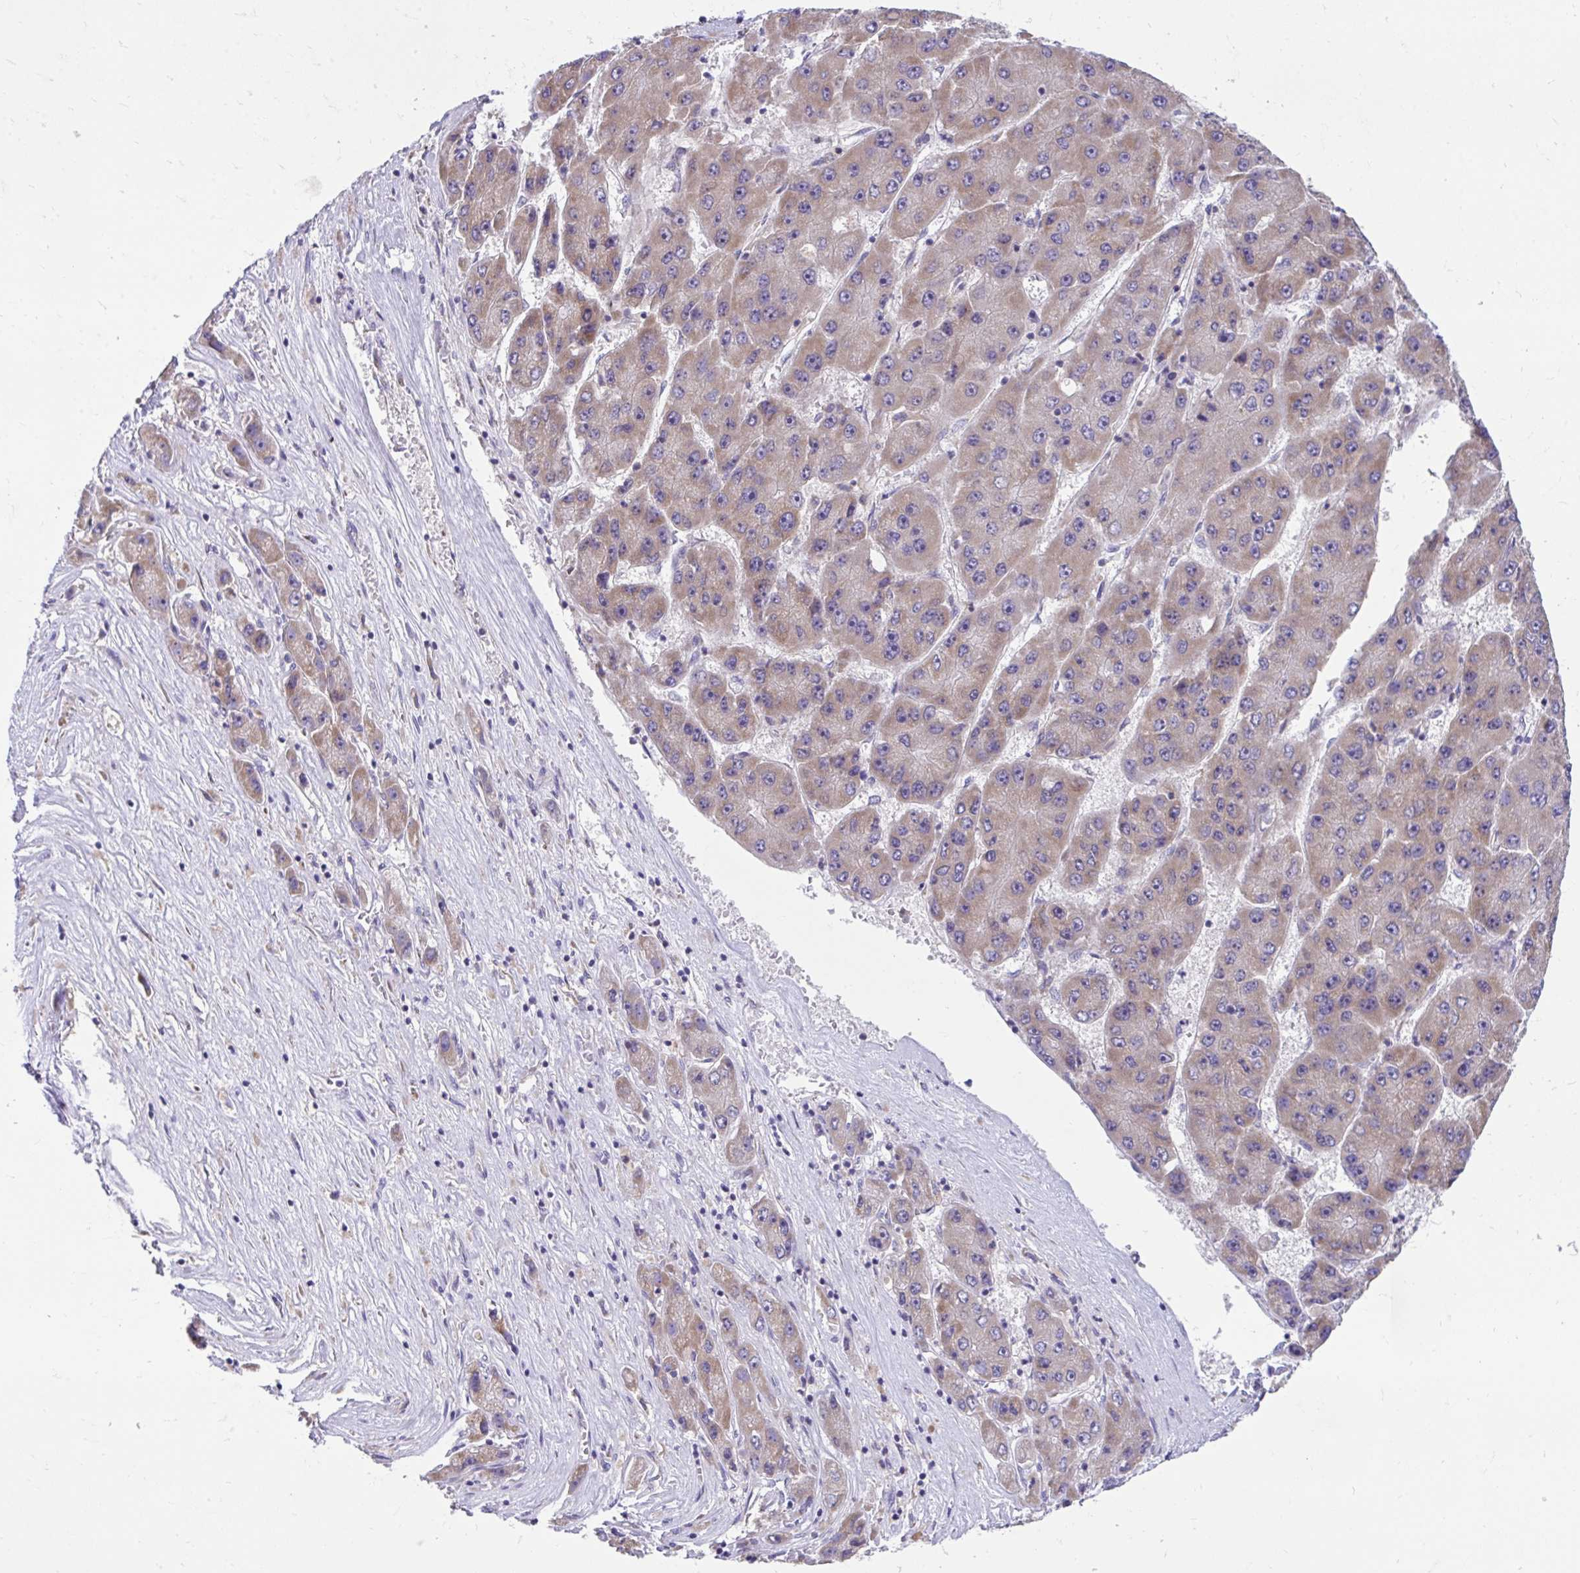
{"staining": {"intensity": "weak", "quantity": ">75%", "location": "cytoplasmic/membranous"}, "tissue": "liver cancer", "cell_type": "Tumor cells", "image_type": "cancer", "snomed": [{"axis": "morphology", "description": "Carcinoma, Hepatocellular, NOS"}, {"axis": "topography", "description": "Liver"}], "caption": "Tumor cells show low levels of weak cytoplasmic/membranous expression in approximately >75% of cells in human liver cancer (hepatocellular carcinoma).", "gene": "LINGO4", "patient": {"sex": "female", "age": 61}}